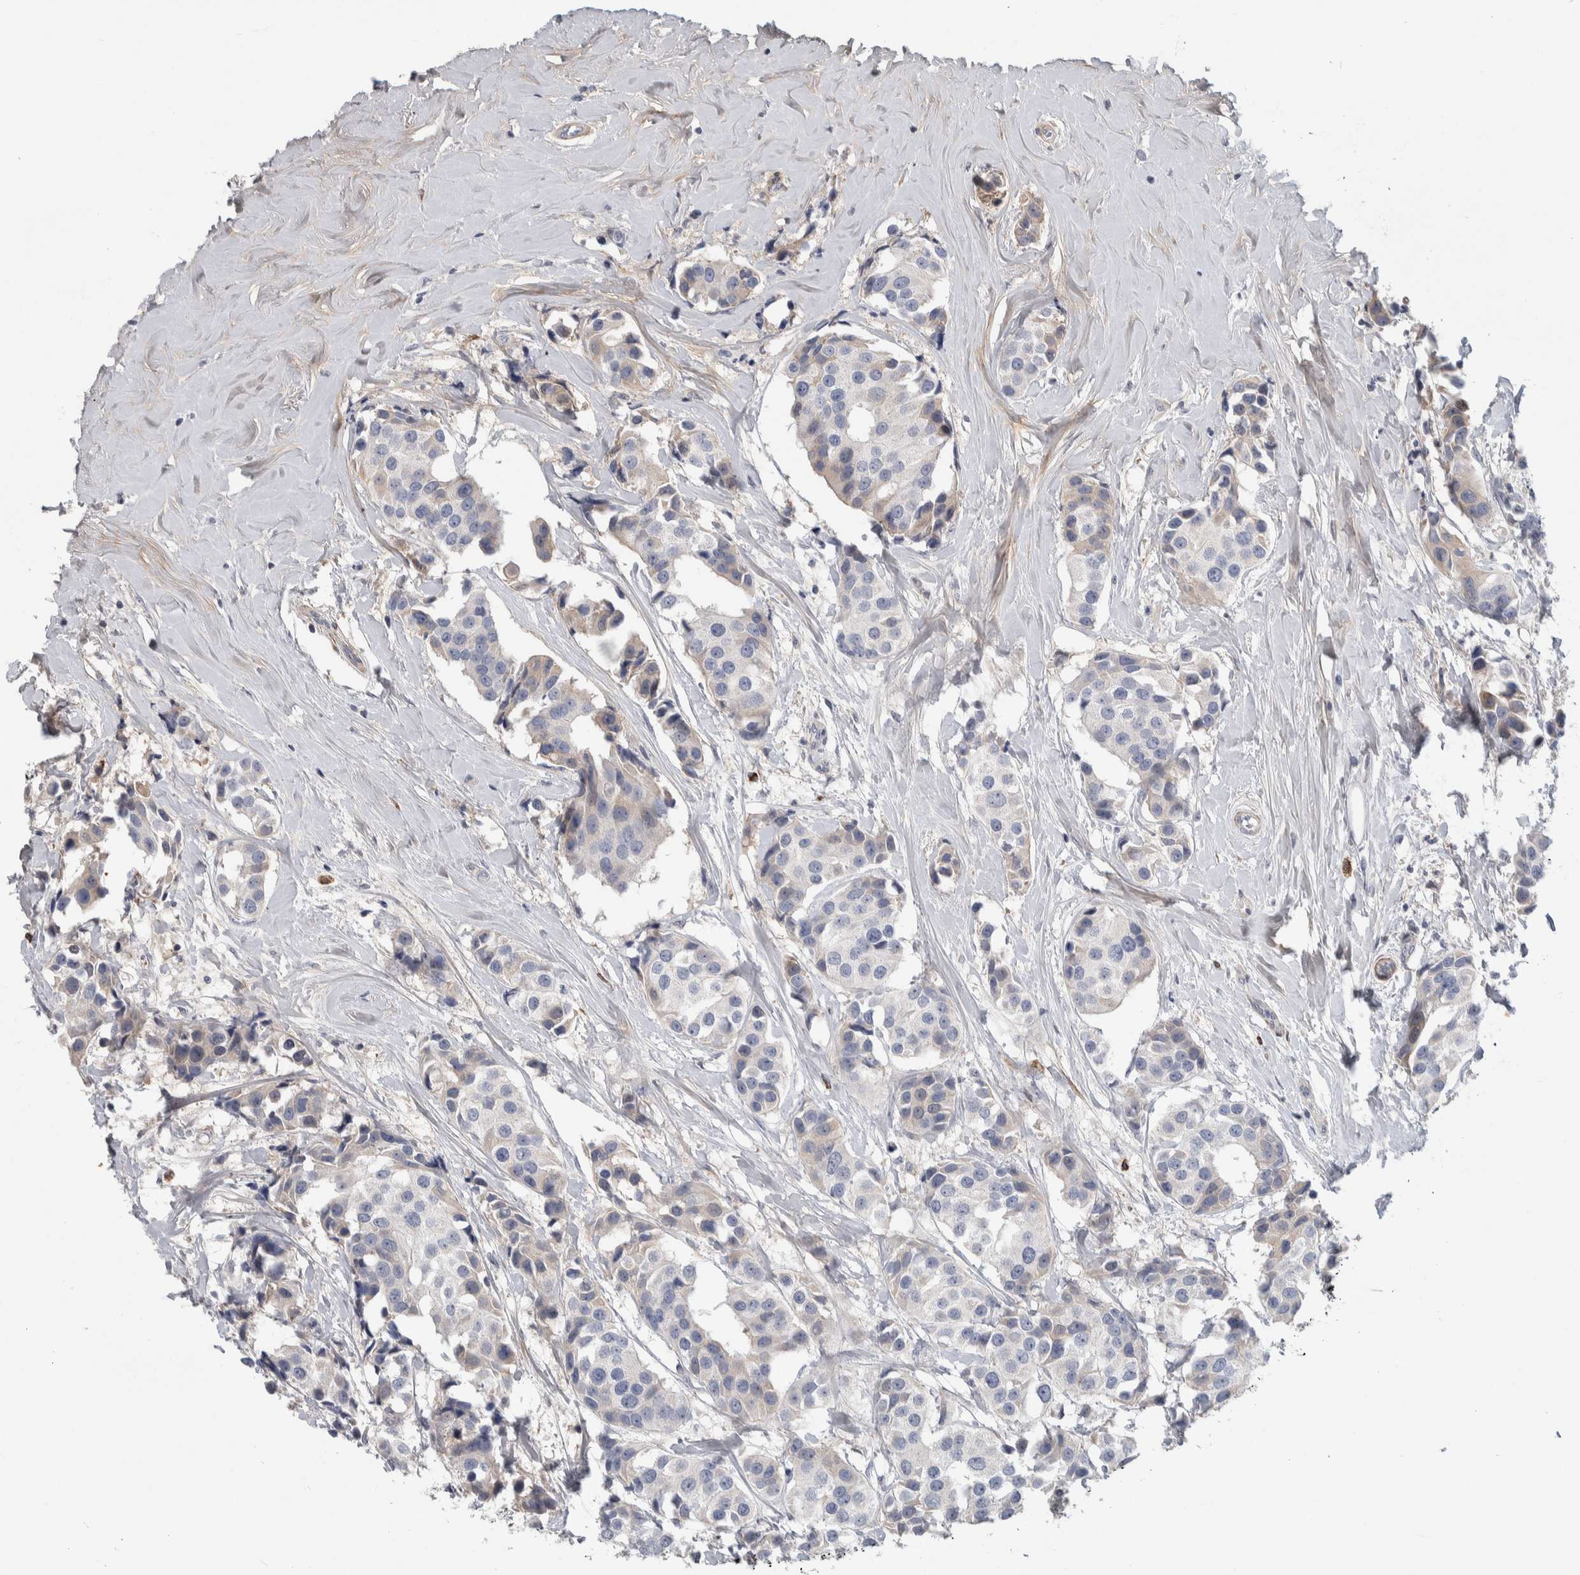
{"staining": {"intensity": "negative", "quantity": "none", "location": "none"}, "tissue": "breast cancer", "cell_type": "Tumor cells", "image_type": "cancer", "snomed": [{"axis": "morphology", "description": "Normal tissue, NOS"}, {"axis": "morphology", "description": "Duct carcinoma"}, {"axis": "topography", "description": "Breast"}], "caption": "Immunohistochemical staining of human breast intraductal carcinoma reveals no significant expression in tumor cells. (DAB (3,3'-diaminobenzidine) IHC, high magnification).", "gene": "PSMG3", "patient": {"sex": "female", "age": 39}}